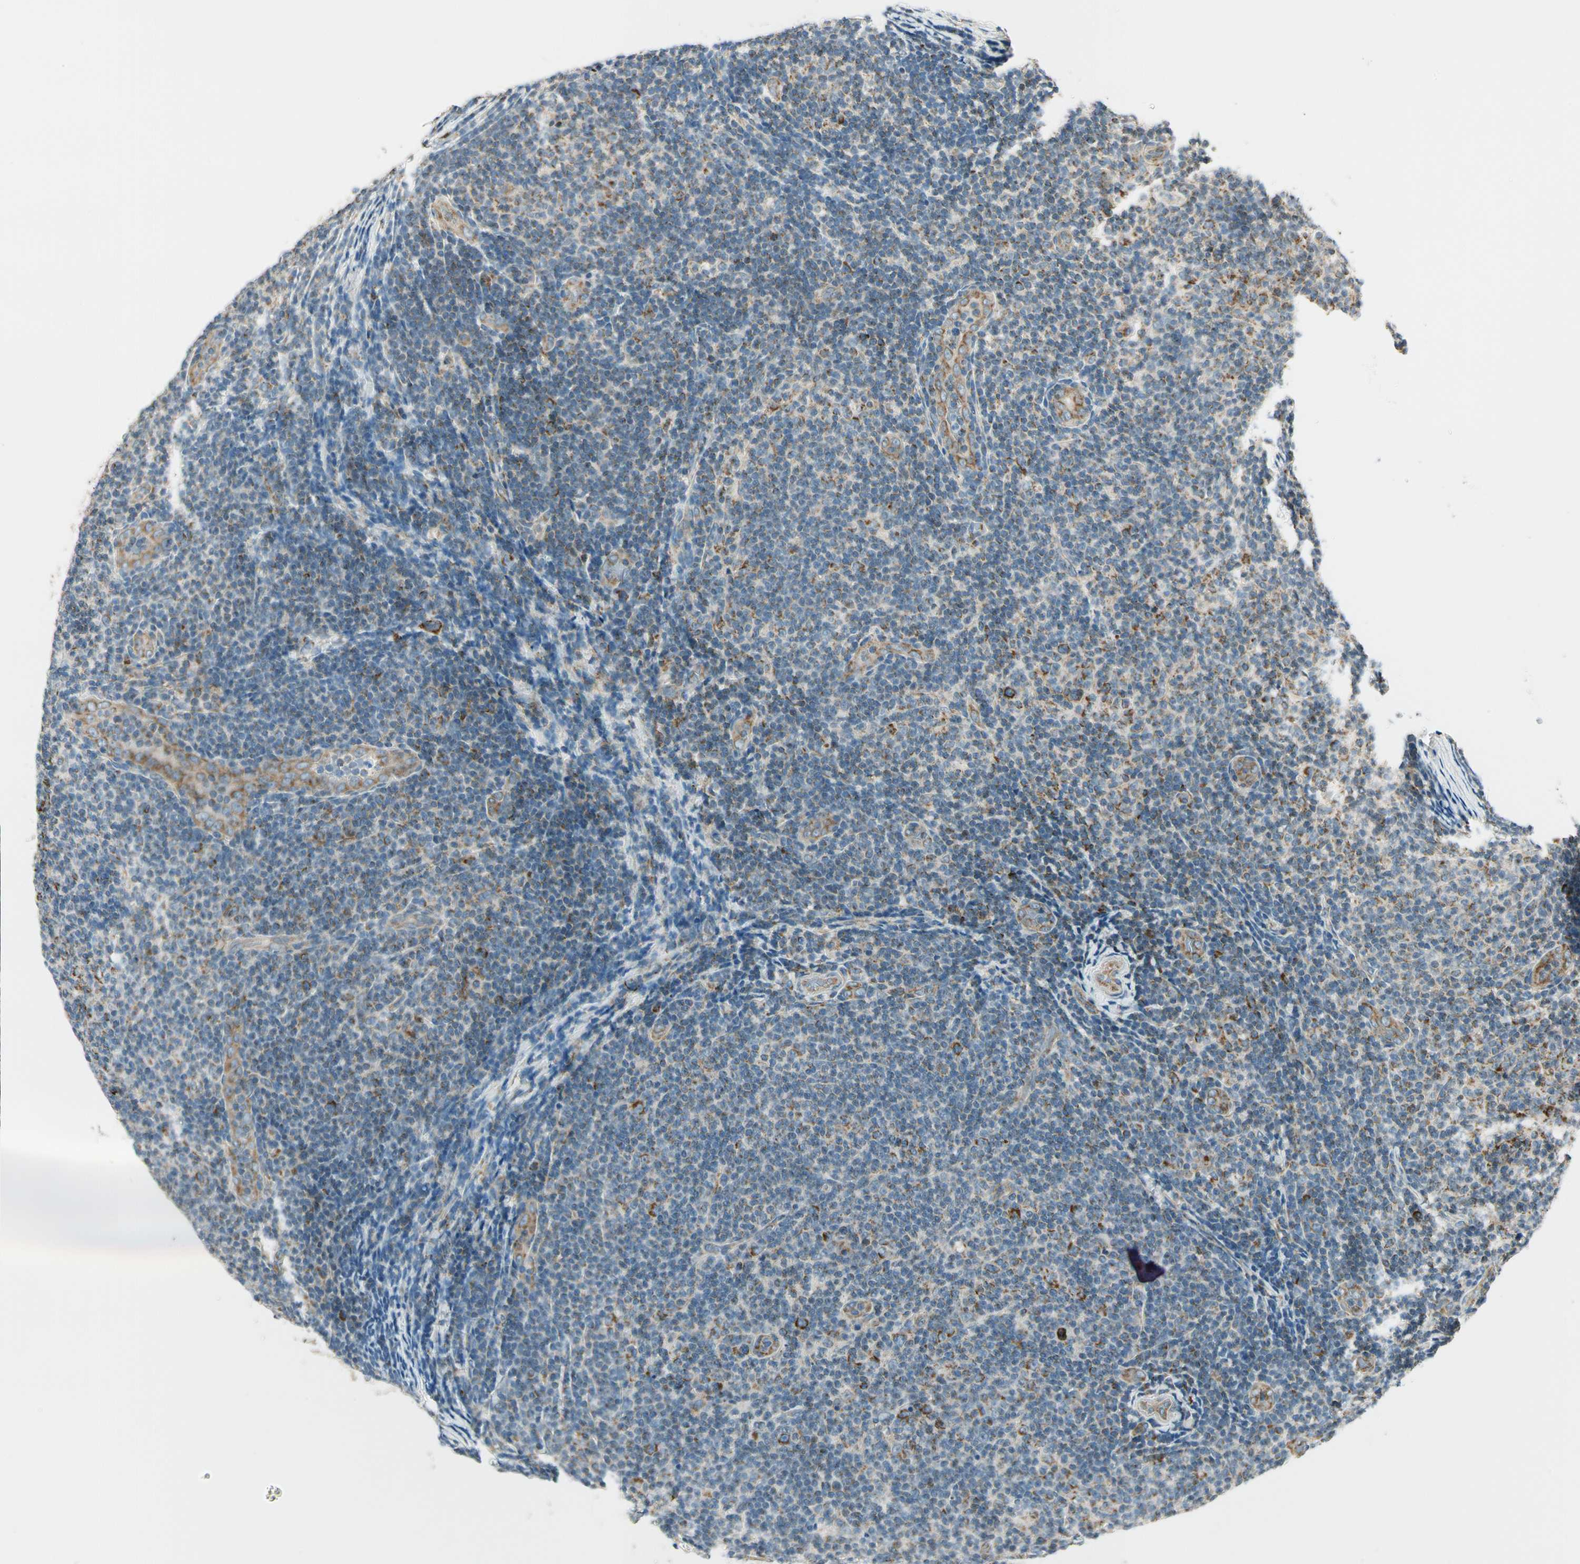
{"staining": {"intensity": "moderate", "quantity": "<25%", "location": "cytoplasmic/membranous"}, "tissue": "lymphoma", "cell_type": "Tumor cells", "image_type": "cancer", "snomed": [{"axis": "morphology", "description": "Malignant lymphoma, non-Hodgkin's type, Low grade"}, {"axis": "topography", "description": "Lymph node"}], "caption": "A high-resolution histopathology image shows immunohistochemistry (IHC) staining of lymphoma, which demonstrates moderate cytoplasmic/membranous positivity in approximately <25% of tumor cells.", "gene": "EPHB3", "patient": {"sex": "male", "age": 83}}